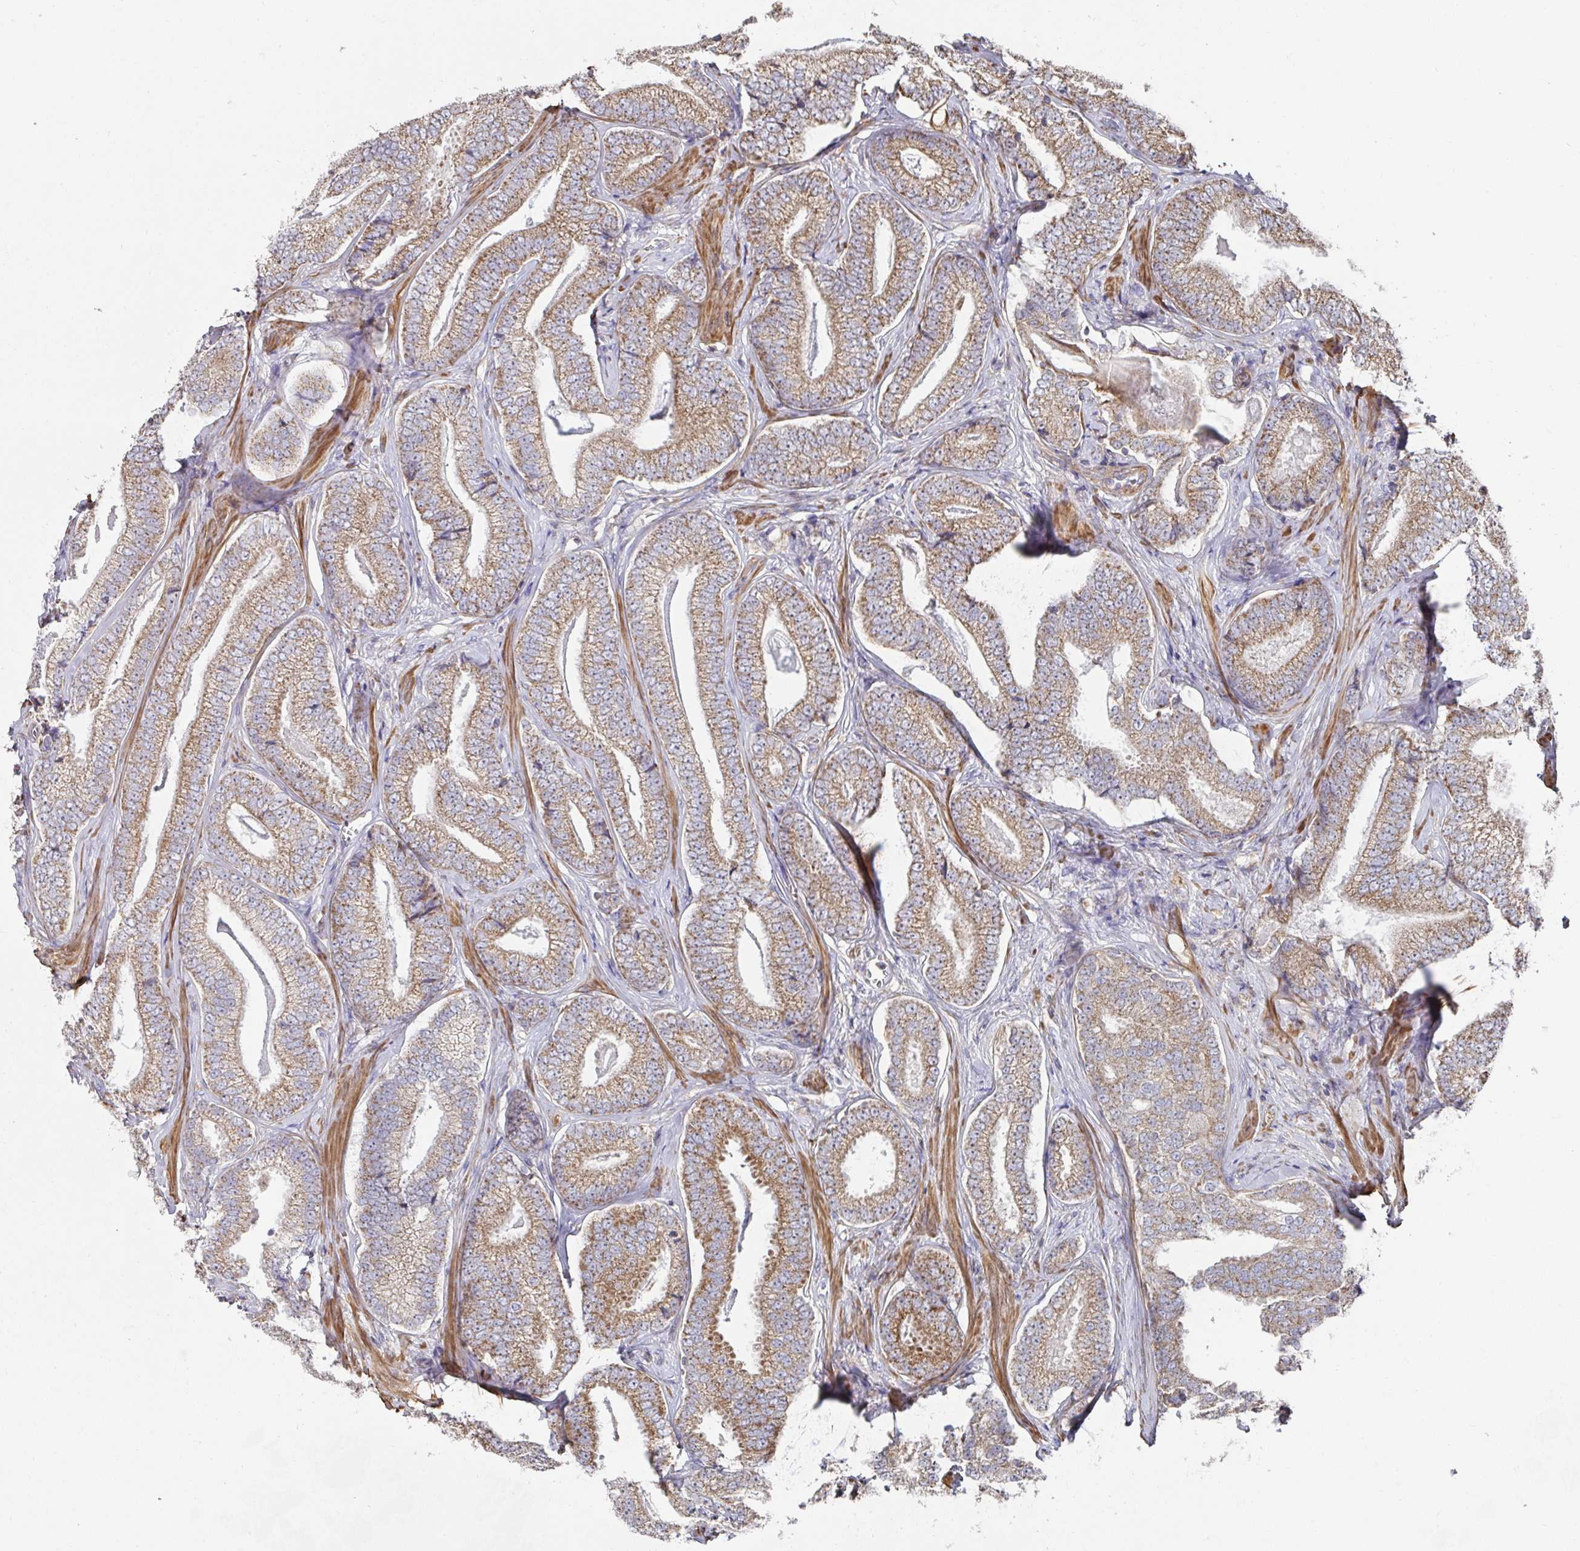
{"staining": {"intensity": "moderate", "quantity": ">75%", "location": "cytoplasmic/membranous"}, "tissue": "prostate cancer", "cell_type": "Tumor cells", "image_type": "cancer", "snomed": [{"axis": "morphology", "description": "Adenocarcinoma, Low grade"}, {"axis": "topography", "description": "Prostate"}], "caption": "Immunohistochemical staining of human prostate cancer (adenocarcinoma (low-grade)) exhibits moderate cytoplasmic/membranous protein staining in about >75% of tumor cells. The staining was performed using DAB (3,3'-diaminobenzidine) to visualize the protein expression in brown, while the nuclei were stained in blue with hematoxylin (Magnification: 20x).", "gene": "DZANK1", "patient": {"sex": "male", "age": 63}}